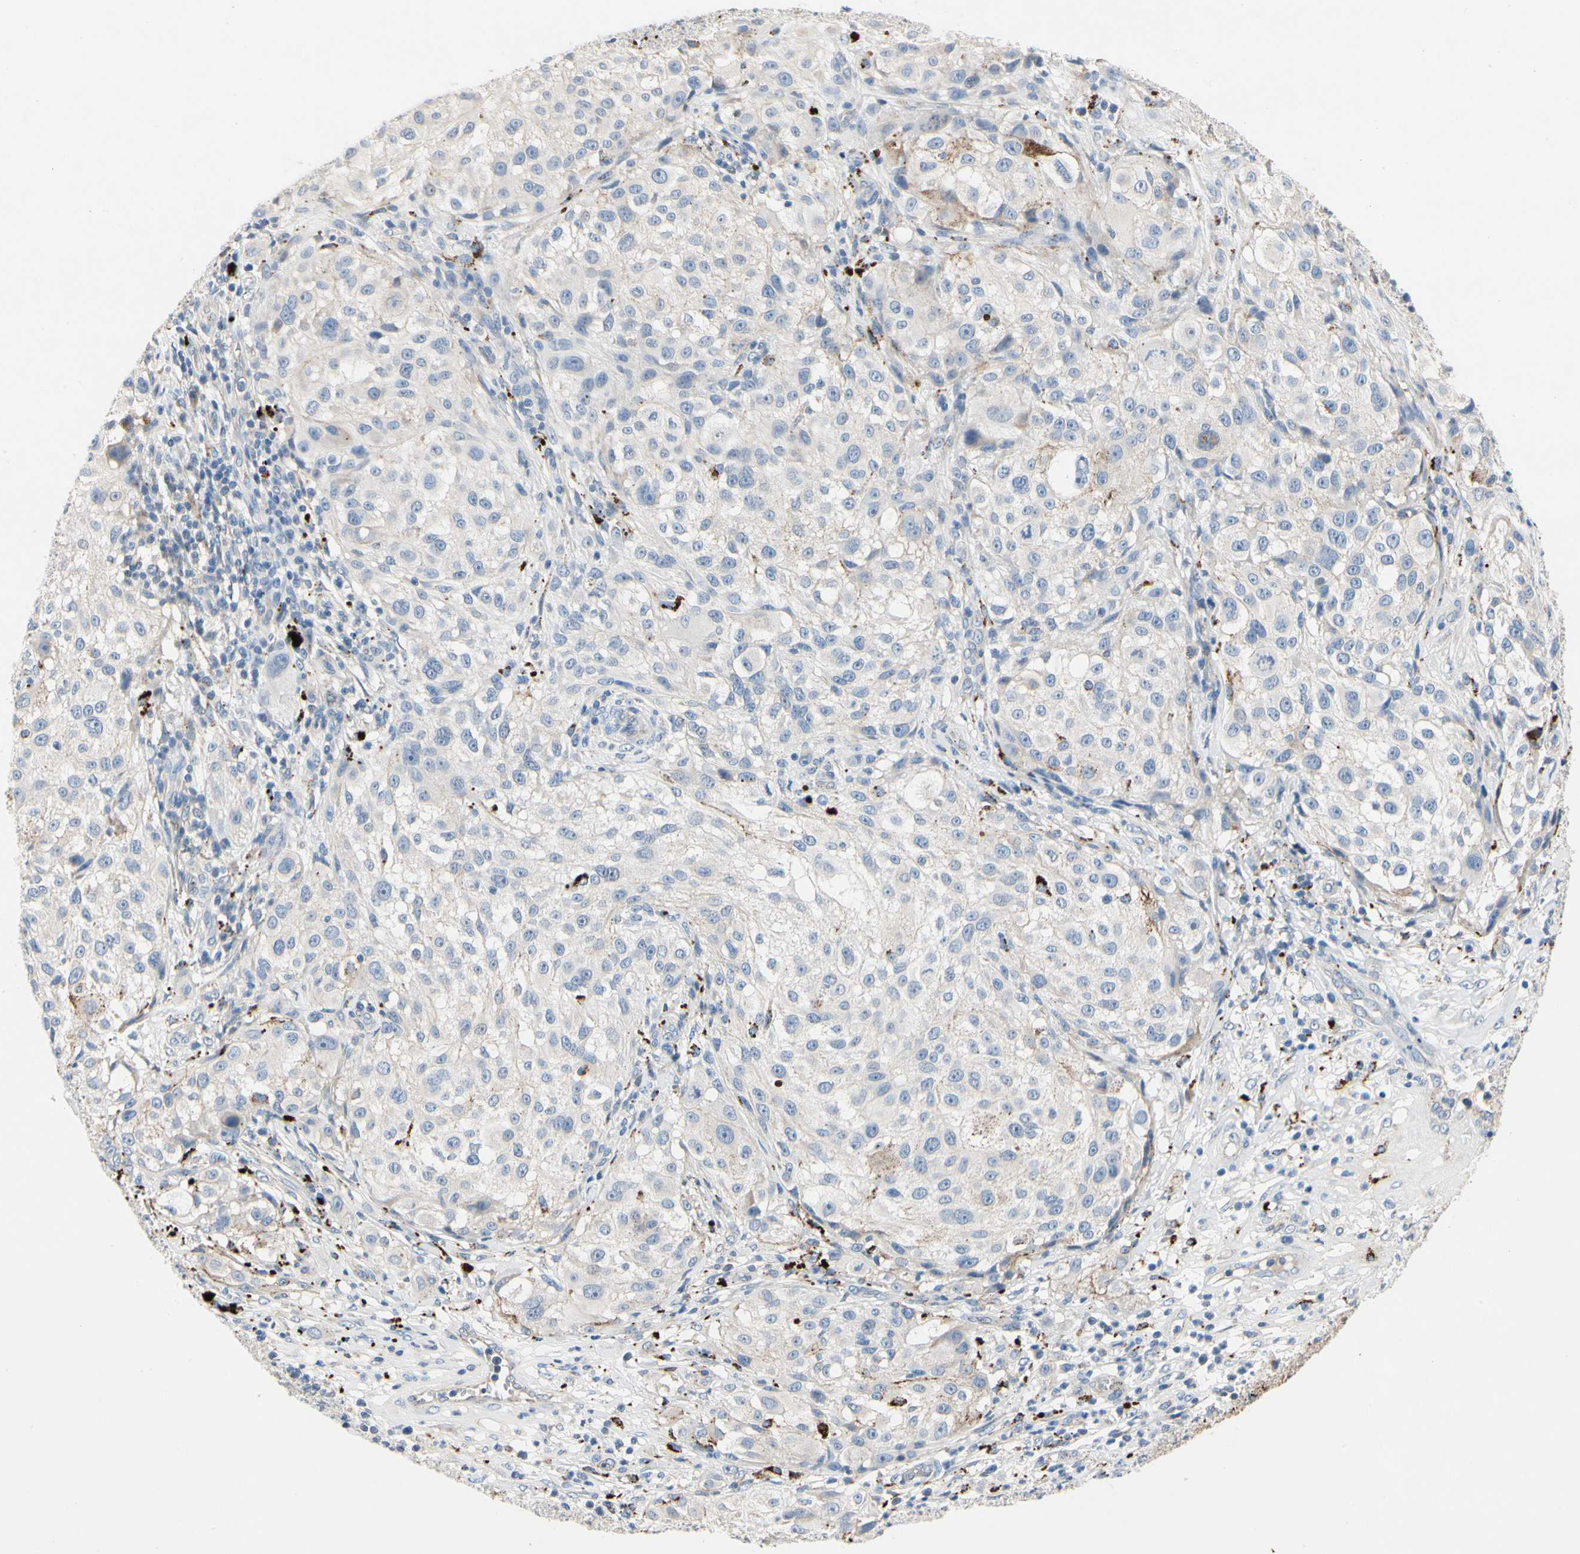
{"staining": {"intensity": "moderate", "quantity": "<25%", "location": "cytoplasmic/membranous"}, "tissue": "melanoma", "cell_type": "Tumor cells", "image_type": "cancer", "snomed": [{"axis": "morphology", "description": "Necrosis, NOS"}, {"axis": "morphology", "description": "Malignant melanoma, NOS"}, {"axis": "topography", "description": "Skin"}], "caption": "This micrograph shows immunohistochemistry staining of malignant melanoma, with low moderate cytoplasmic/membranous staining in about <25% of tumor cells.", "gene": "RETSAT", "patient": {"sex": "female", "age": 87}}